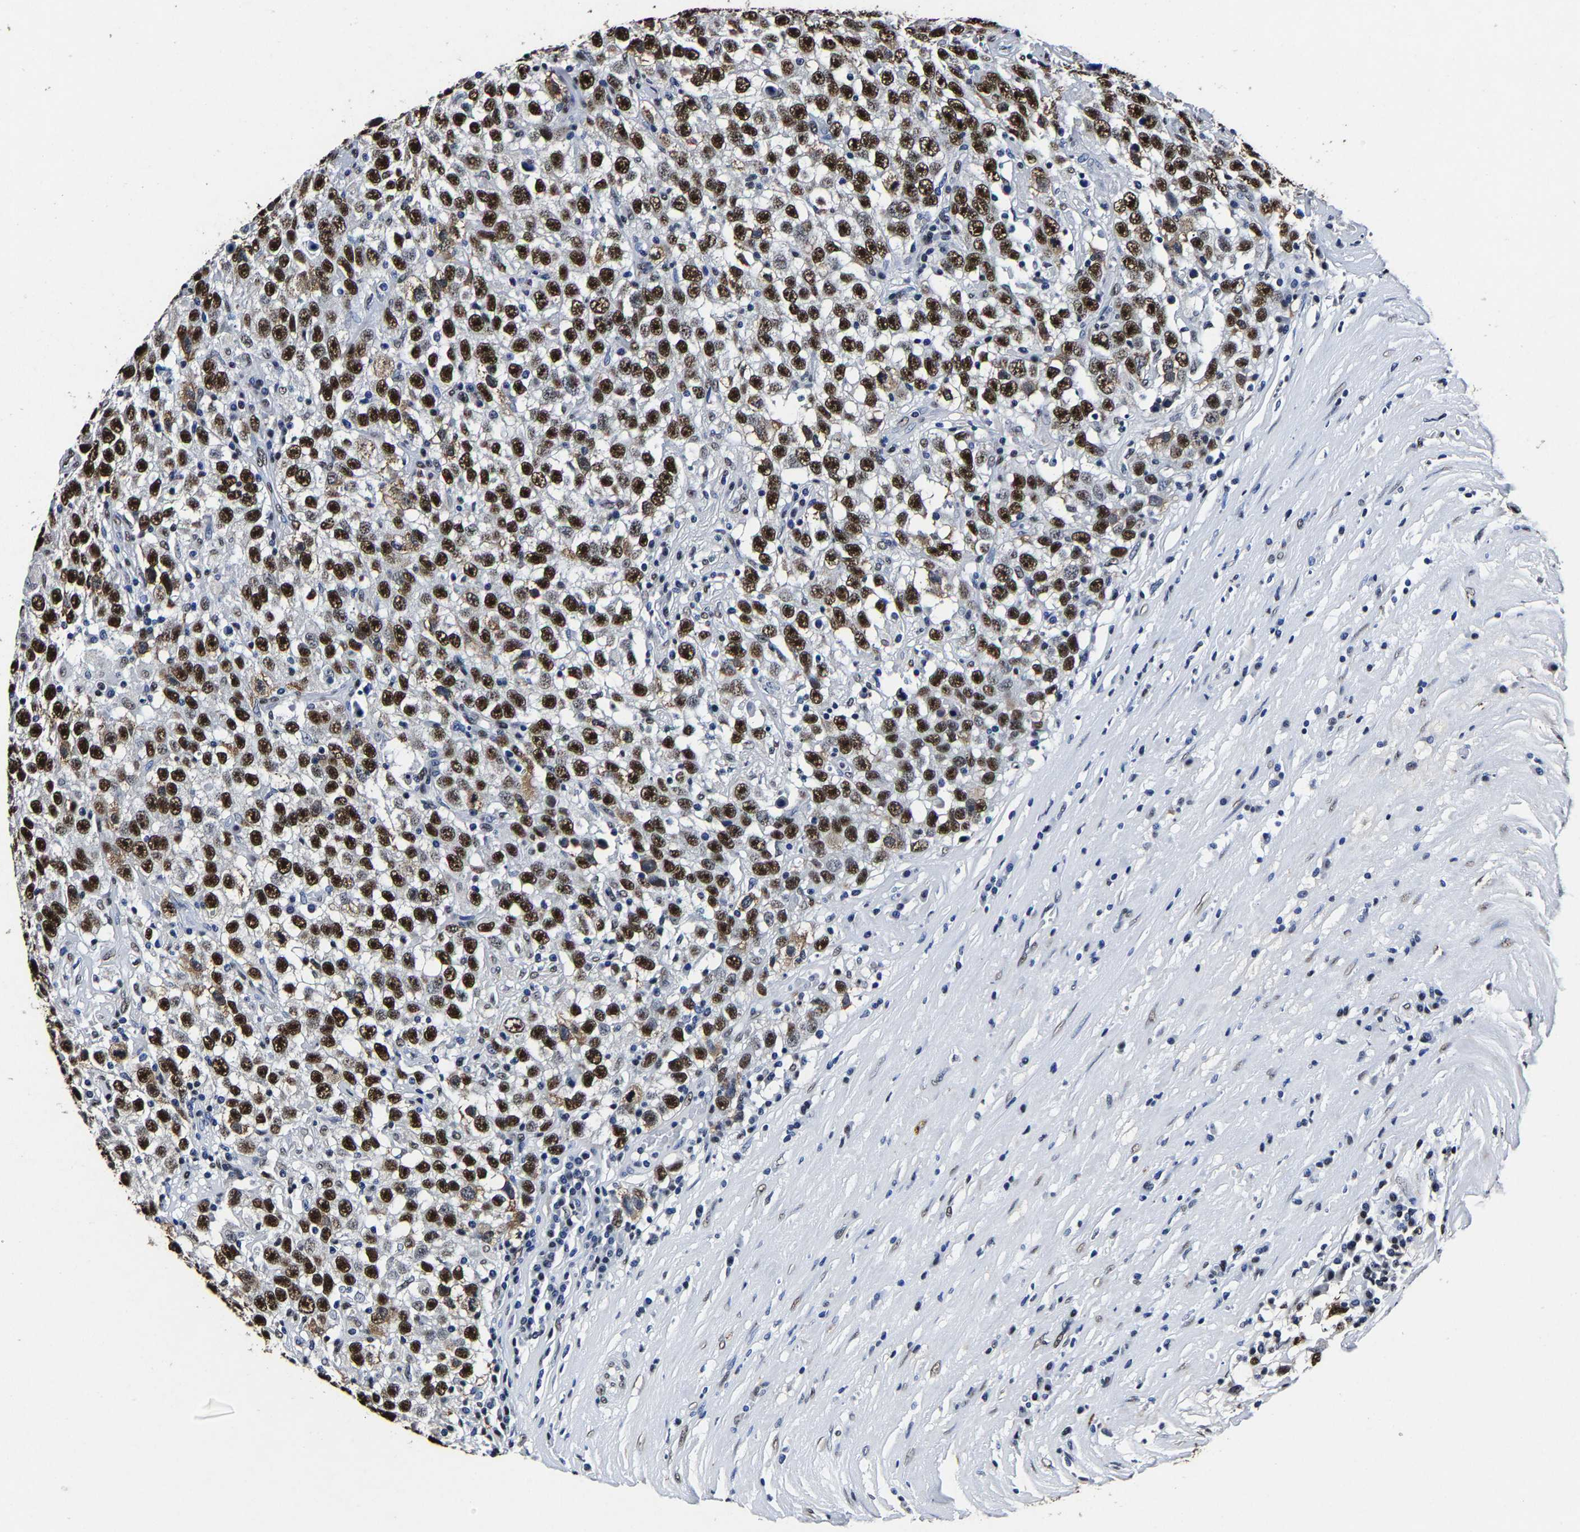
{"staining": {"intensity": "strong", "quantity": ">75%", "location": "nuclear"}, "tissue": "testis cancer", "cell_type": "Tumor cells", "image_type": "cancer", "snomed": [{"axis": "morphology", "description": "Seminoma, NOS"}, {"axis": "topography", "description": "Testis"}], "caption": "Strong nuclear expression for a protein is present in about >75% of tumor cells of seminoma (testis) using immunohistochemistry.", "gene": "RBM45", "patient": {"sex": "male", "age": 41}}